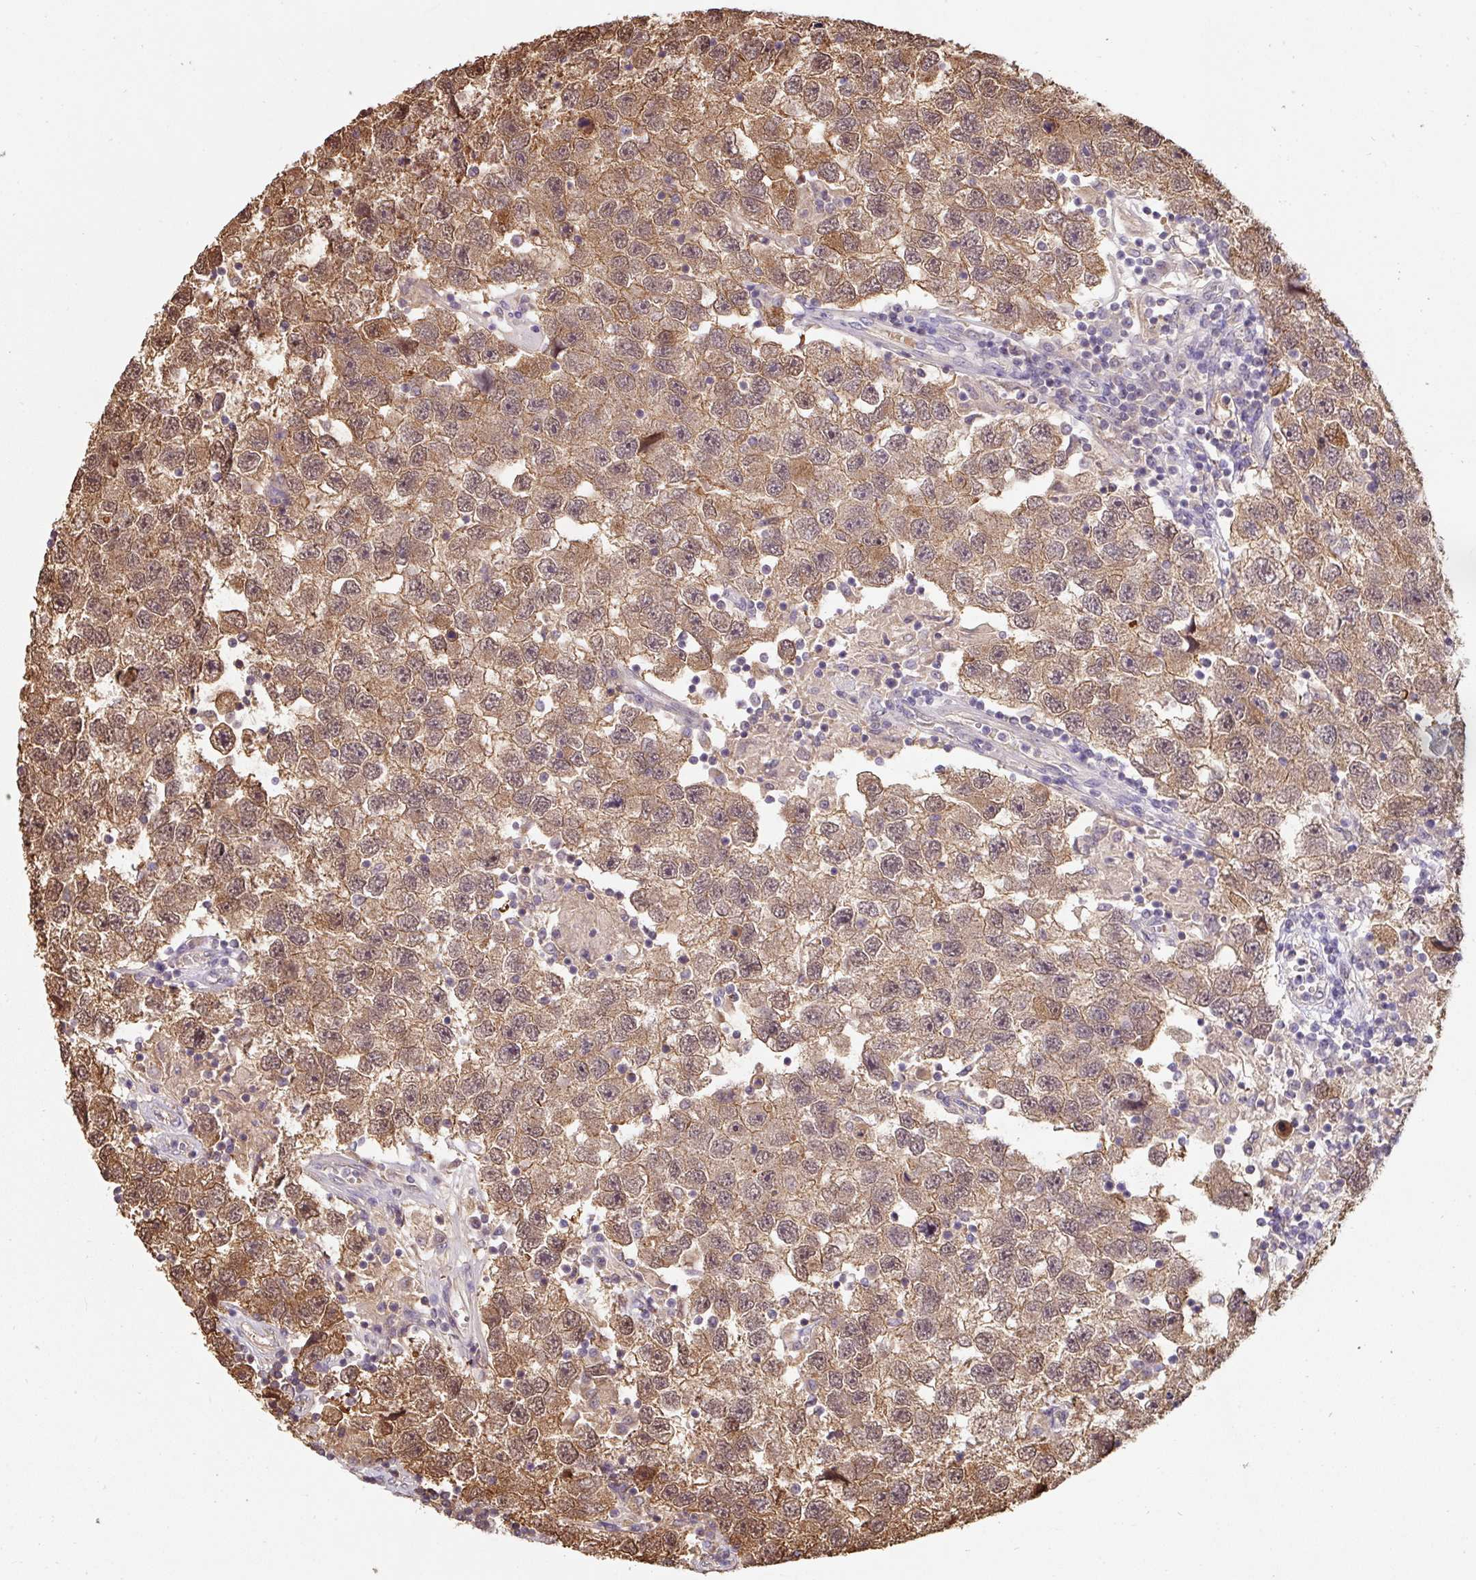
{"staining": {"intensity": "moderate", "quantity": ">75%", "location": "cytoplasmic/membranous"}, "tissue": "testis cancer", "cell_type": "Tumor cells", "image_type": "cancer", "snomed": [{"axis": "morphology", "description": "Seminoma, NOS"}, {"axis": "topography", "description": "Testis"}], "caption": "This image demonstrates IHC staining of seminoma (testis), with medium moderate cytoplasmic/membranous positivity in about >75% of tumor cells.", "gene": "ST13", "patient": {"sex": "male", "age": 26}}